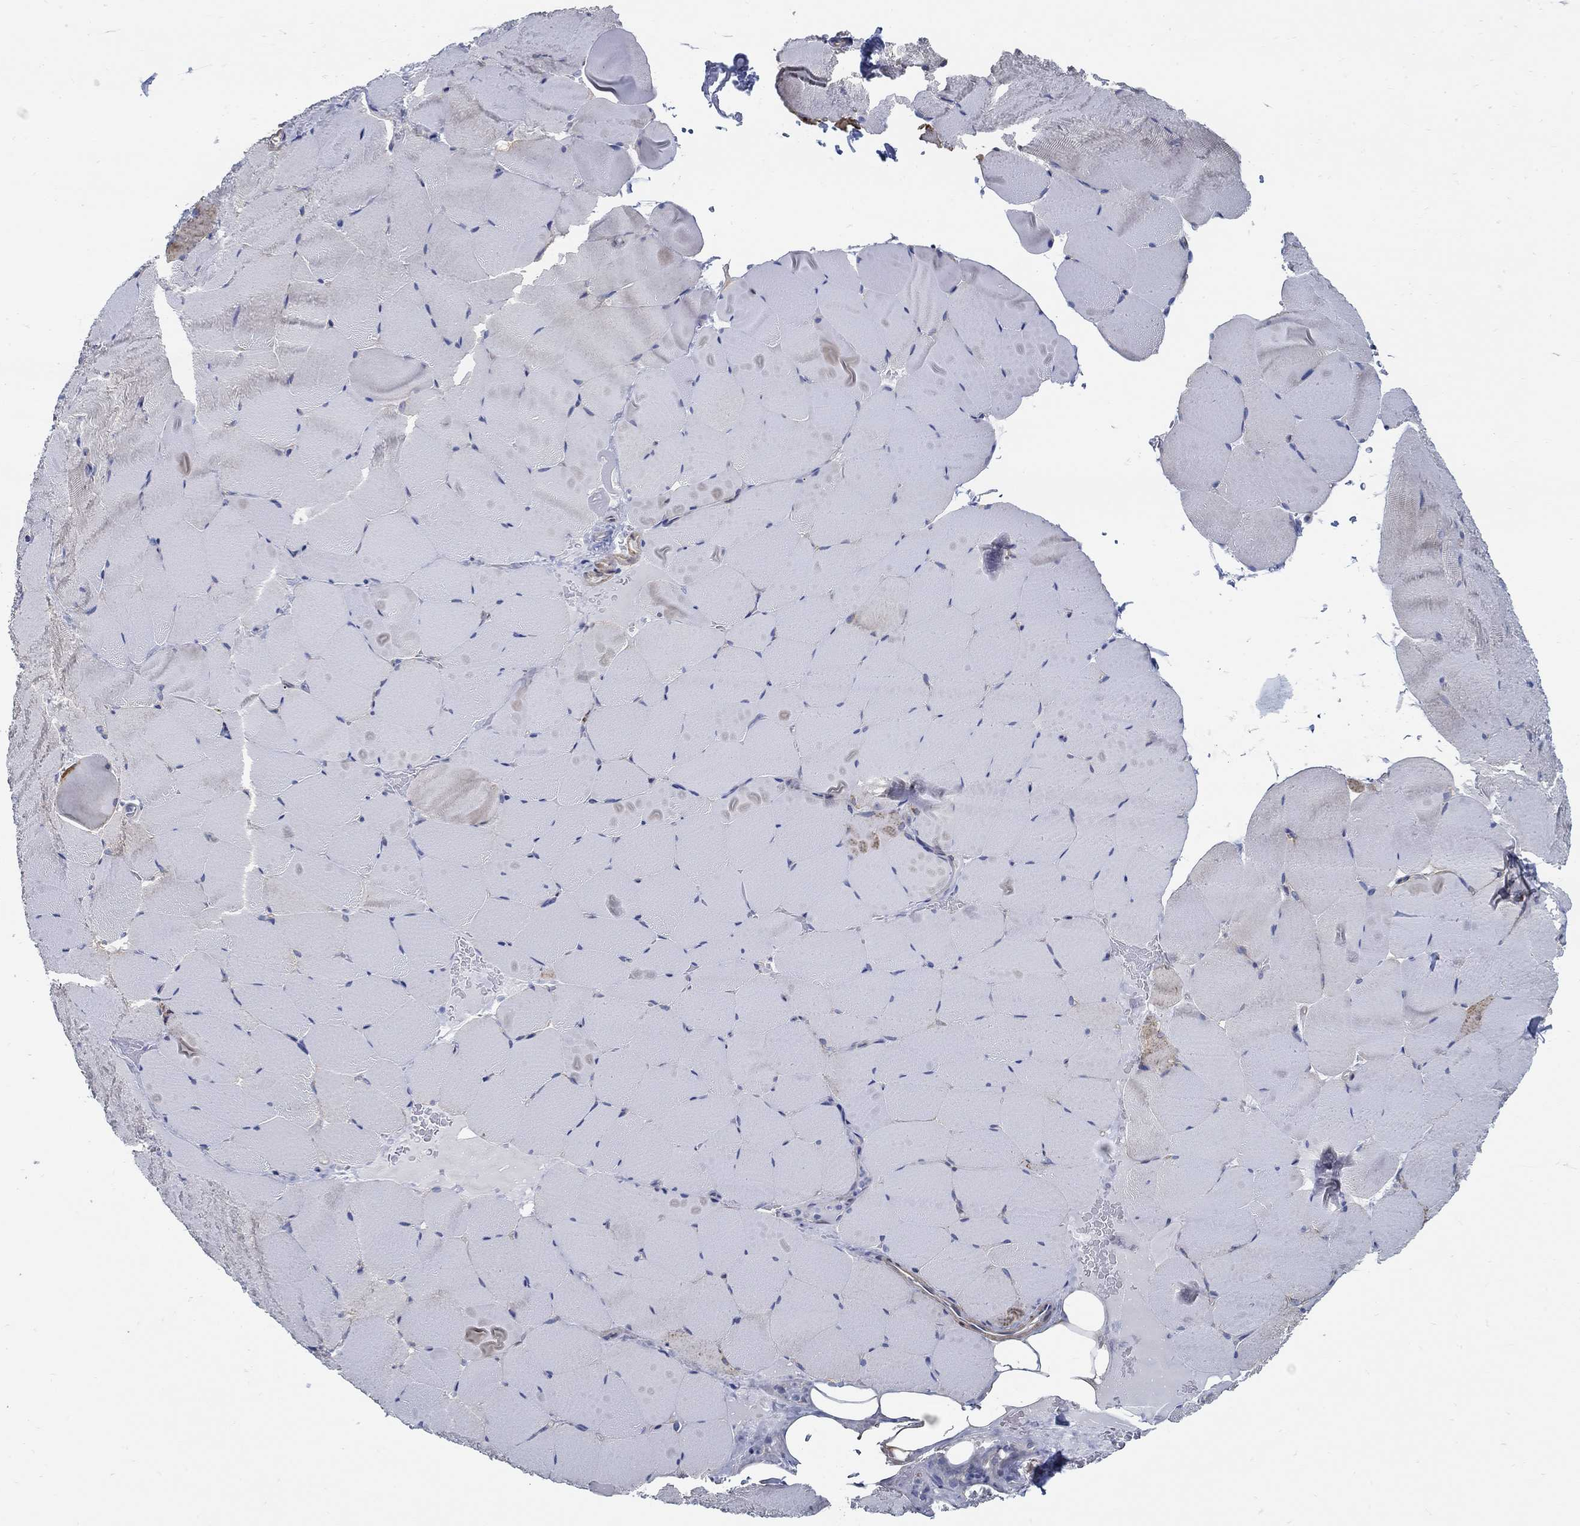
{"staining": {"intensity": "moderate", "quantity": "<25%", "location": "cytoplasmic/membranous"}, "tissue": "skeletal muscle", "cell_type": "Myocytes", "image_type": "normal", "snomed": [{"axis": "morphology", "description": "Normal tissue, NOS"}, {"axis": "topography", "description": "Skeletal muscle"}], "caption": "Immunohistochemical staining of benign human skeletal muscle demonstrates moderate cytoplasmic/membranous protein positivity in about <25% of myocytes. (Stains: DAB in brown, nuclei in blue, Microscopy: brightfield microscopy at high magnification).", "gene": "C15orf39", "patient": {"sex": "female", "age": 37}}